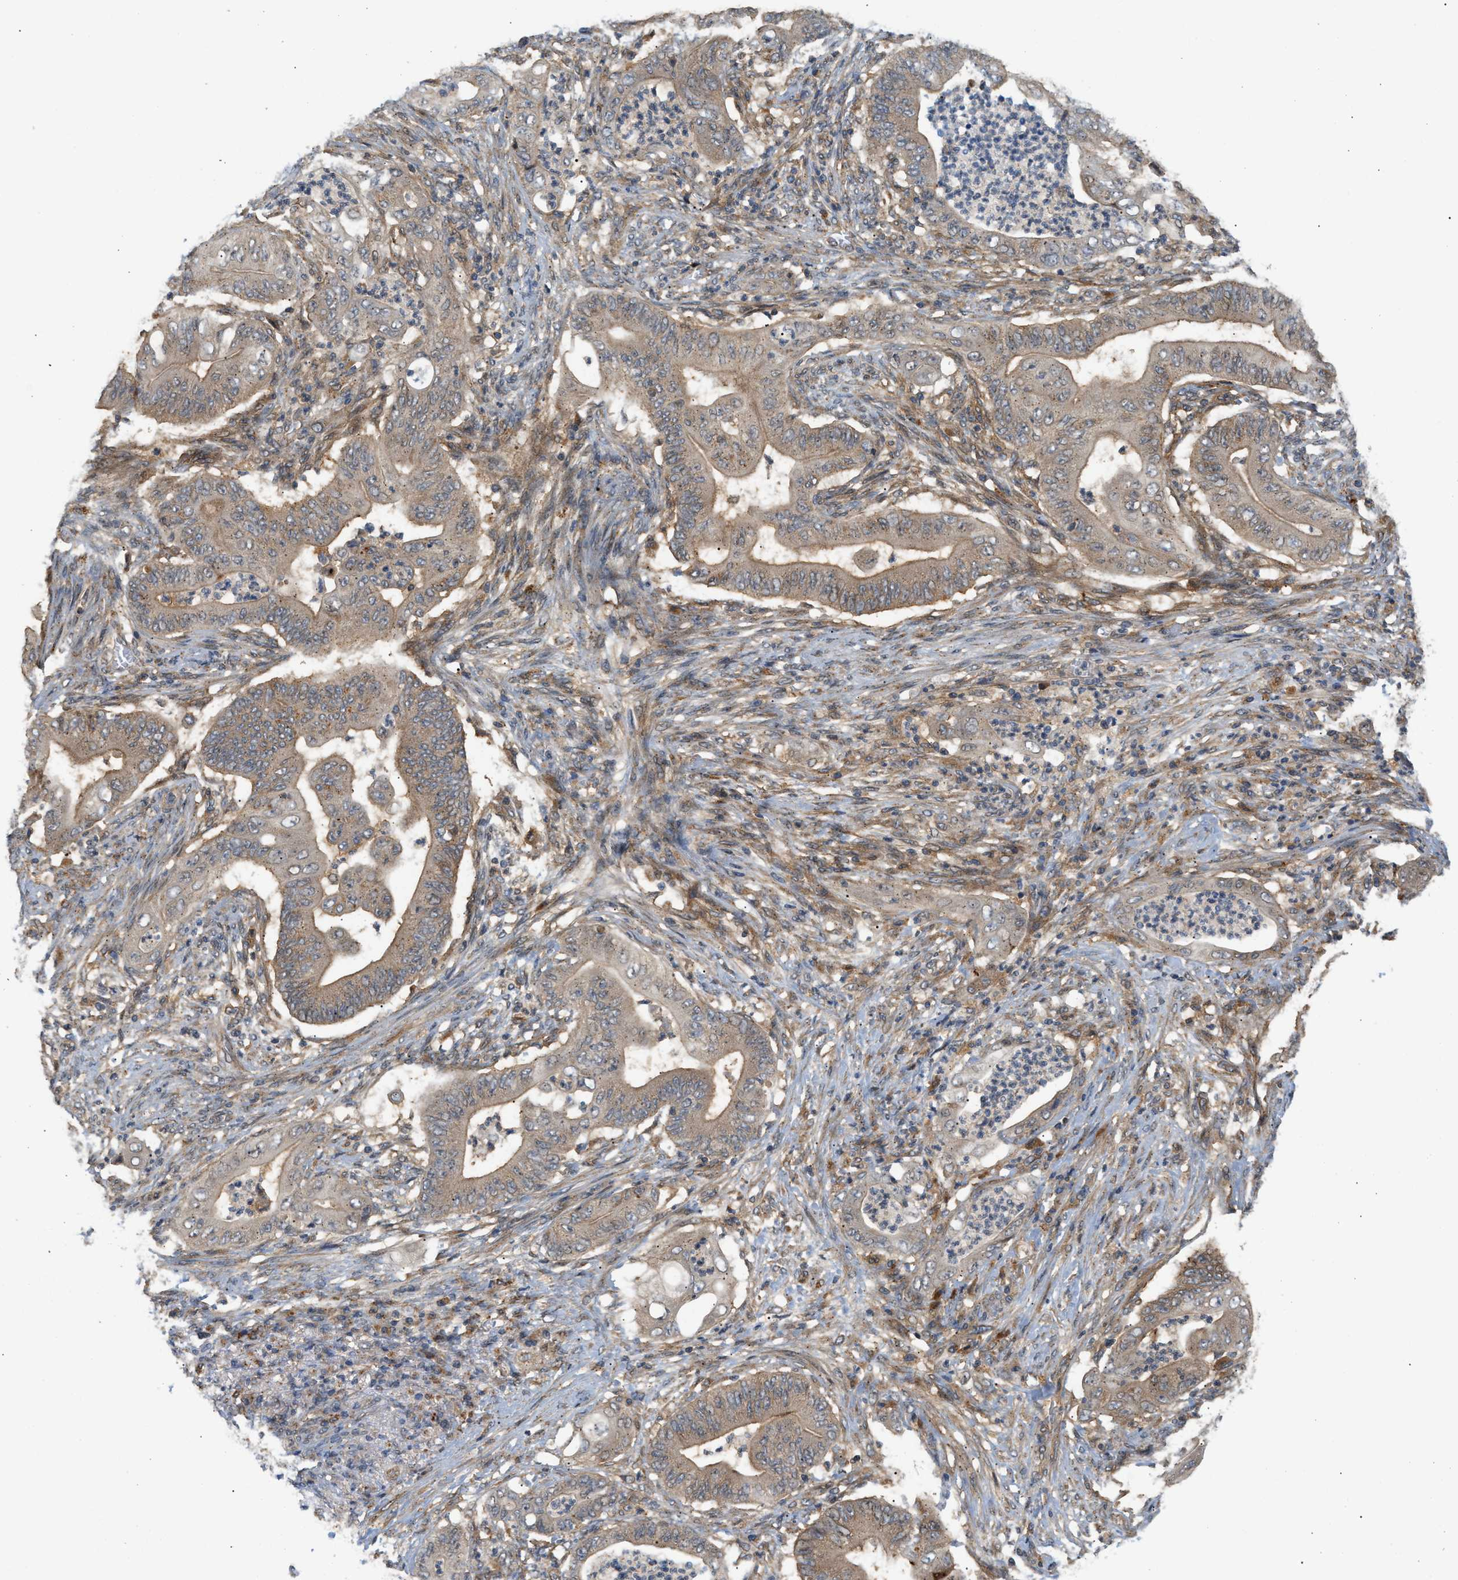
{"staining": {"intensity": "weak", "quantity": "25%-75%", "location": "cytoplasmic/membranous"}, "tissue": "stomach cancer", "cell_type": "Tumor cells", "image_type": "cancer", "snomed": [{"axis": "morphology", "description": "Adenocarcinoma, NOS"}, {"axis": "topography", "description": "Stomach"}], "caption": "IHC (DAB (3,3'-diaminobenzidine)) staining of stomach adenocarcinoma shows weak cytoplasmic/membranous protein expression in approximately 25%-75% of tumor cells.", "gene": "MAP2K5", "patient": {"sex": "female", "age": 73}}